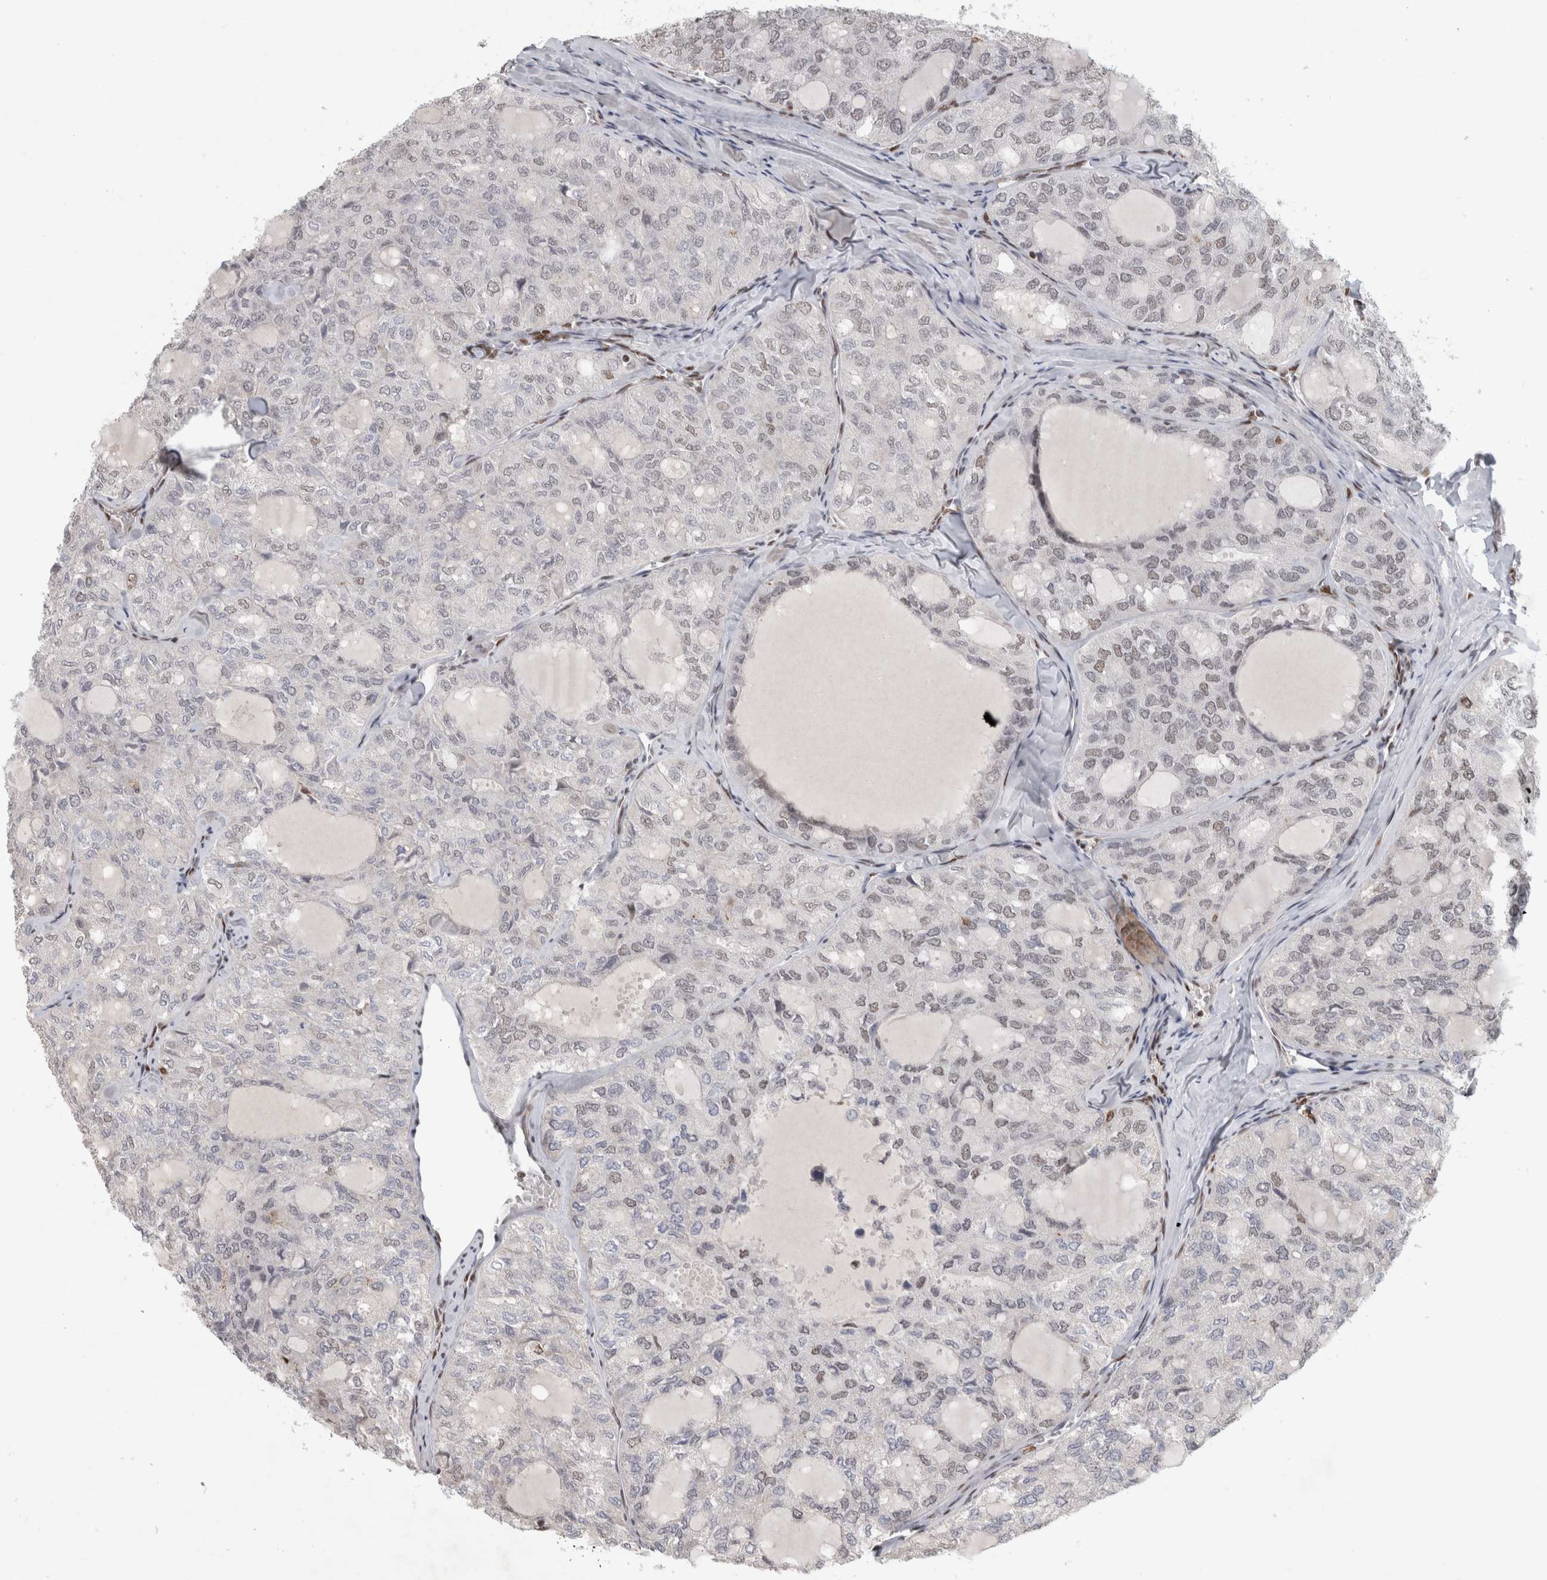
{"staining": {"intensity": "negative", "quantity": "none", "location": "none"}, "tissue": "thyroid cancer", "cell_type": "Tumor cells", "image_type": "cancer", "snomed": [{"axis": "morphology", "description": "Follicular adenoma carcinoma, NOS"}, {"axis": "topography", "description": "Thyroid gland"}], "caption": "Human thyroid follicular adenoma carcinoma stained for a protein using immunohistochemistry (IHC) reveals no expression in tumor cells.", "gene": "SRARP", "patient": {"sex": "male", "age": 75}}